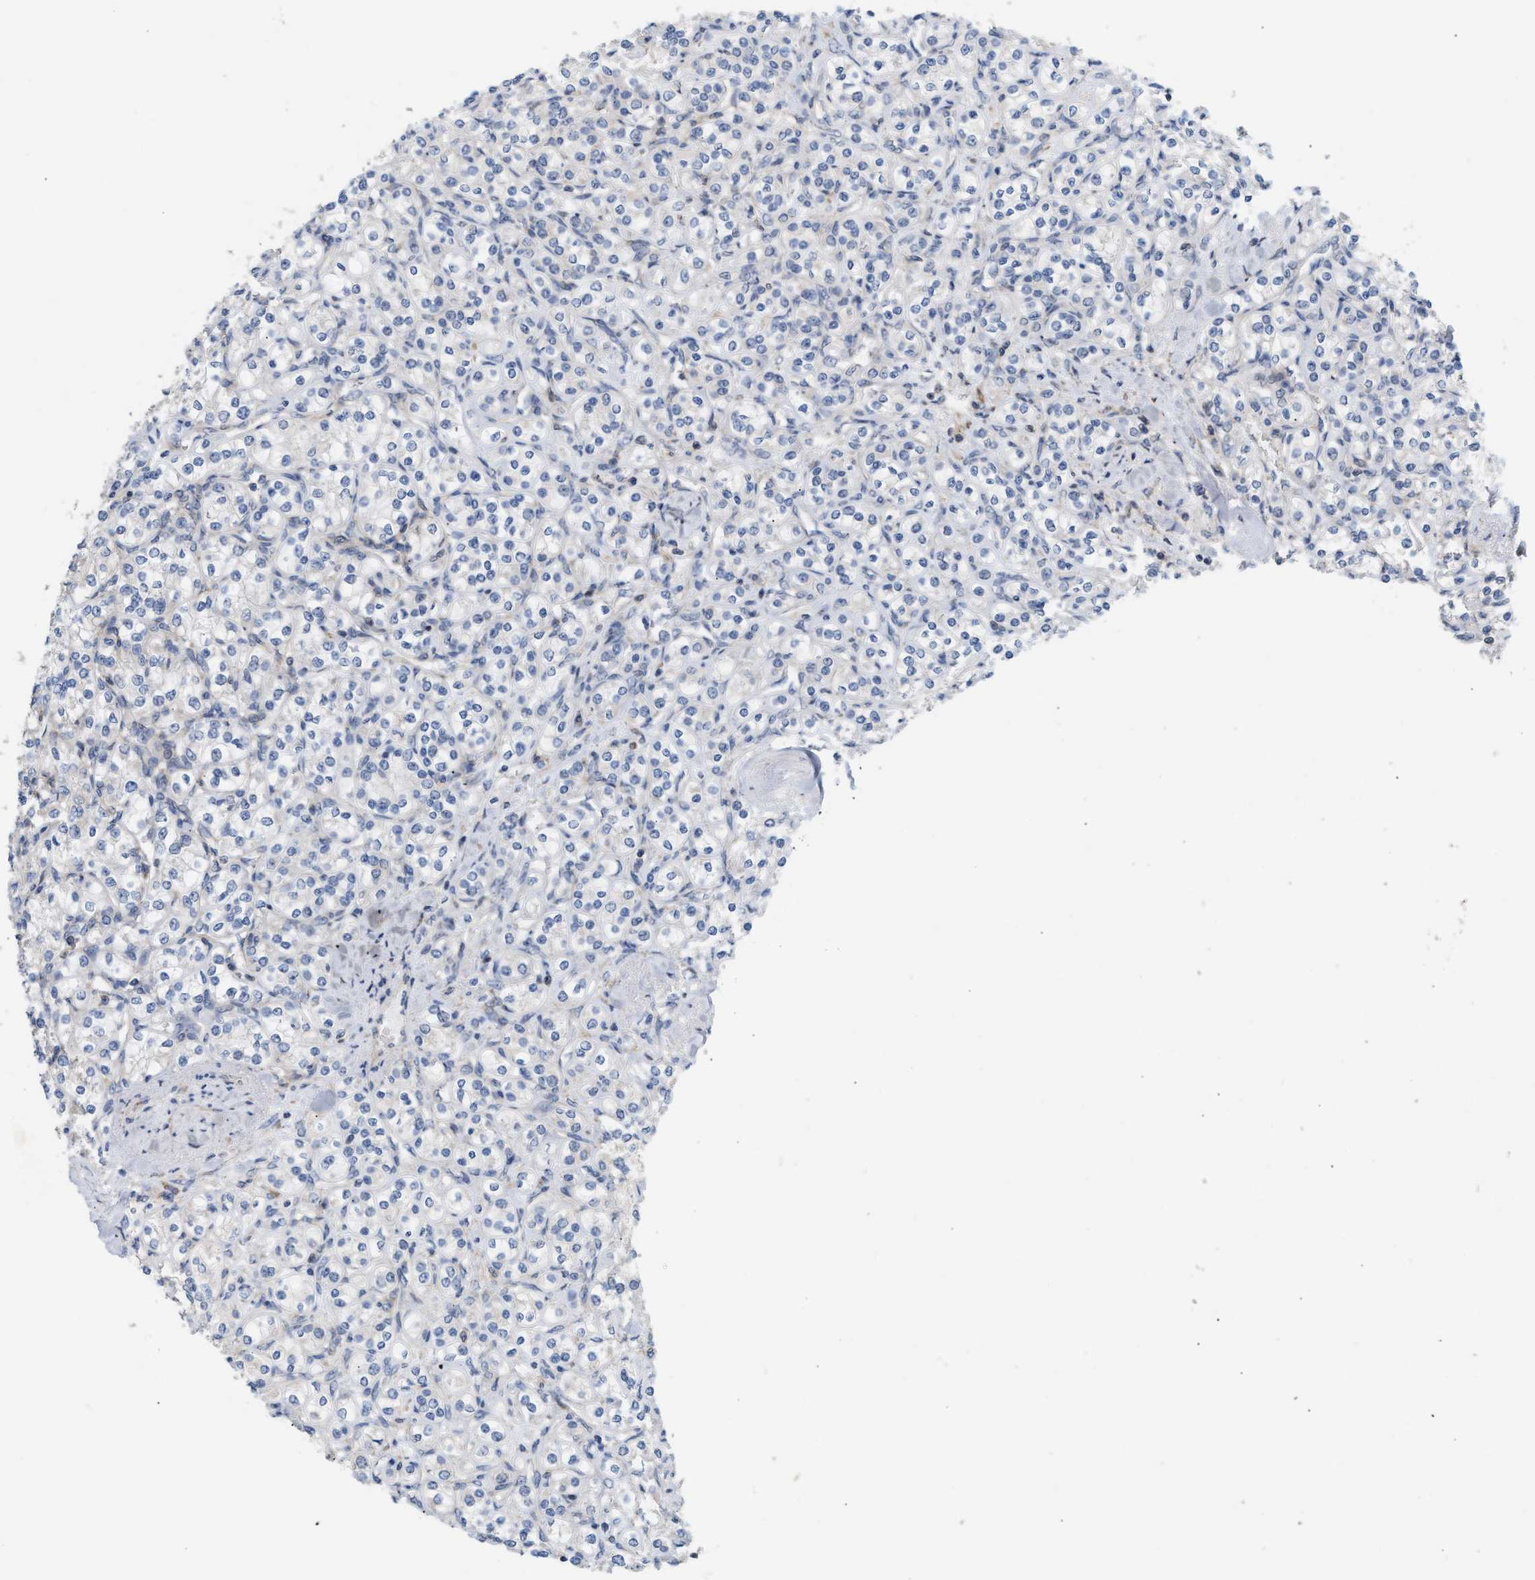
{"staining": {"intensity": "negative", "quantity": "none", "location": "none"}, "tissue": "renal cancer", "cell_type": "Tumor cells", "image_type": "cancer", "snomed": [{"axis": "morphology", "description": "Adenocarcinoma, NOS"}, {"axis": "topography", "description": "Kidney"}], "caption": "DAB (3,3'-diaminobenzidine) immunohistochemical staining of human adenocarcinoma (renal) exhibits no significant positivity in tumor cells.", "gene": "DBNL", "patient": {"sex": "male", "age": 77}}